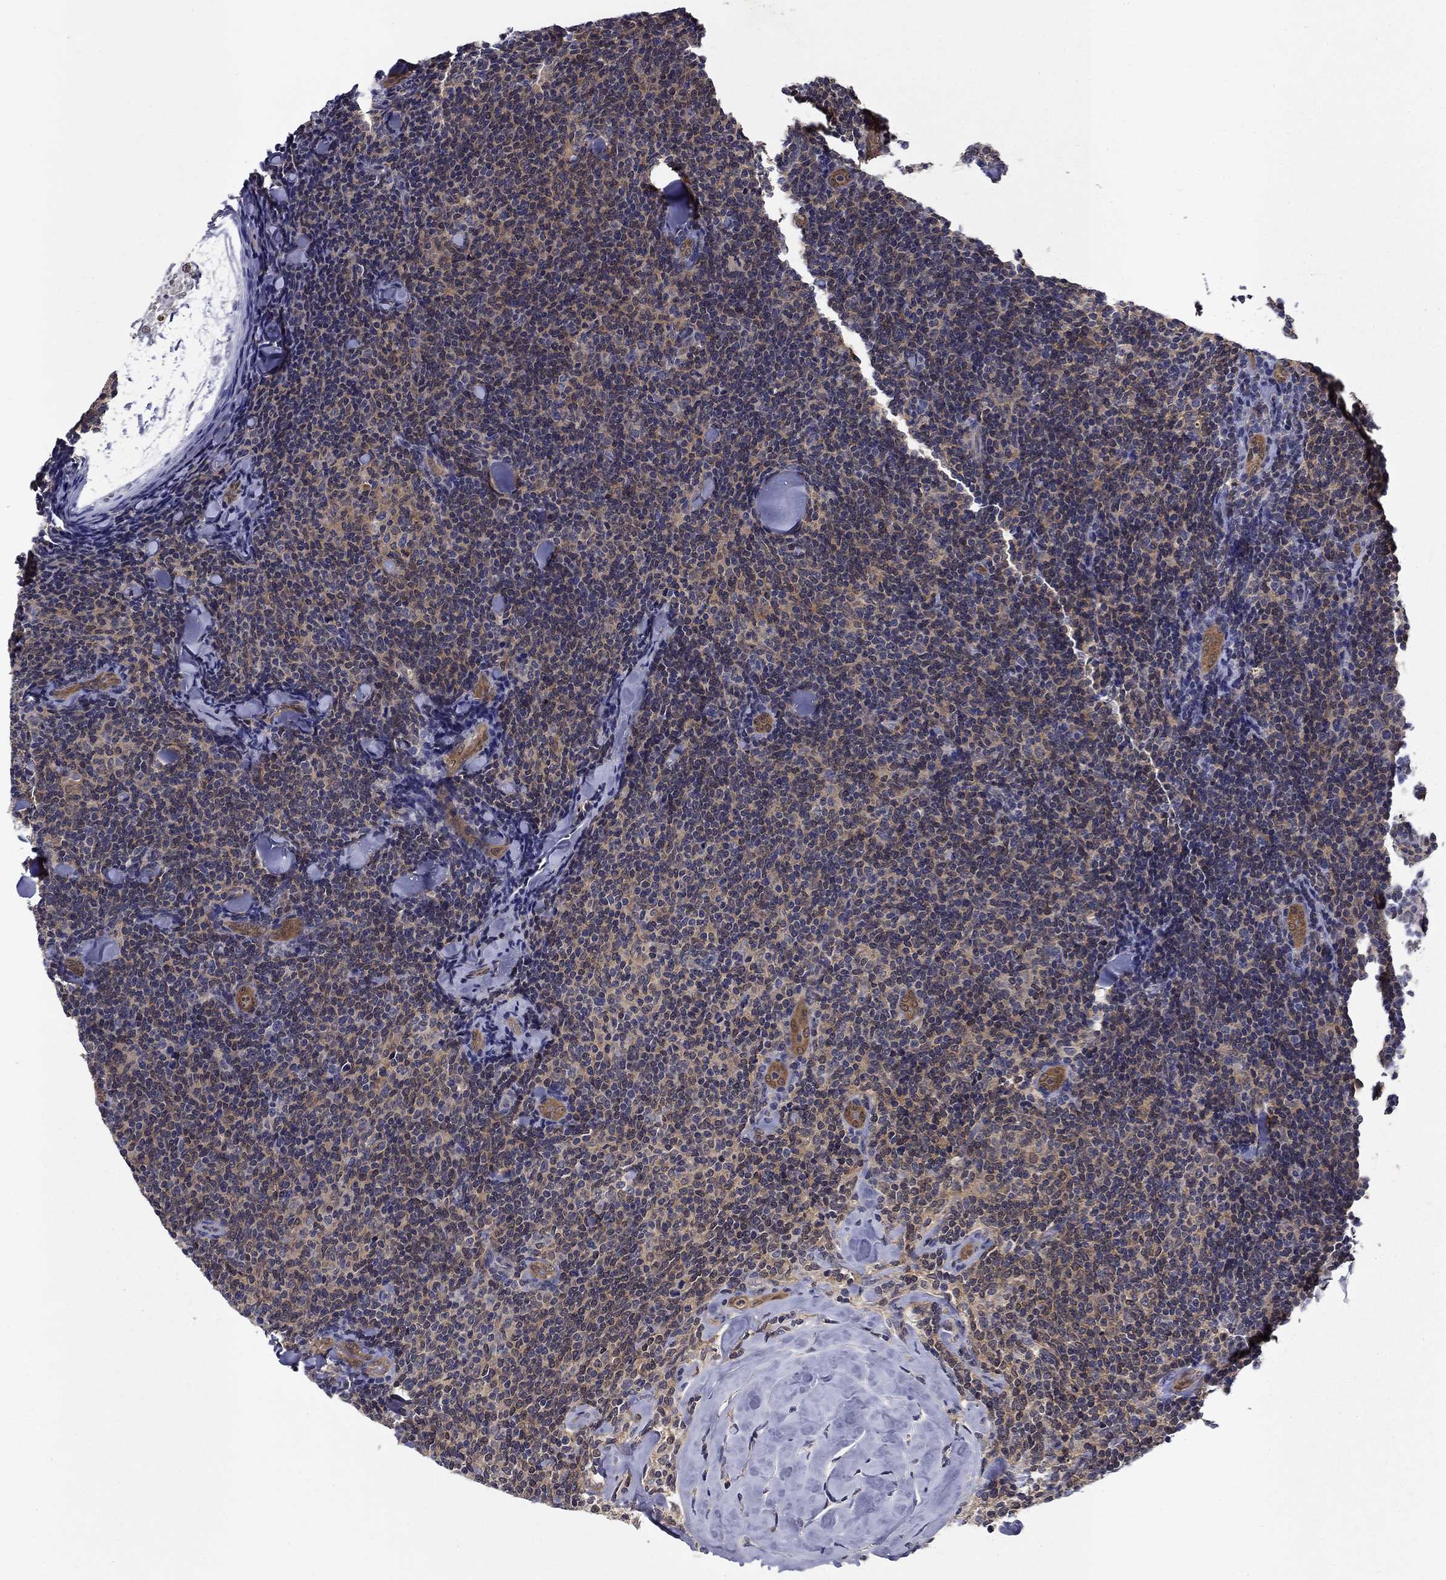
{"staining": {"intensity": "negative", "quantity": "none", "location": "none"}, "tissue": "lymphoma", "cell_type": "Tumor cells", "image_type": "cancer", "snomed": [{"axis": "morphology", "description": "Malignant lymphoma, non-Hodgkin's type, Low grade"}, {"axis": "topography", "description": "Lymph node"}], "caption": "DAB immunohistochemical staining of human malignant lymphoma, non-Hodgkin's type (low-grade) reveals no significant expression in tumor cells.", "gene": "GLTP", "patient": {"sex": "female", "age": 56}}